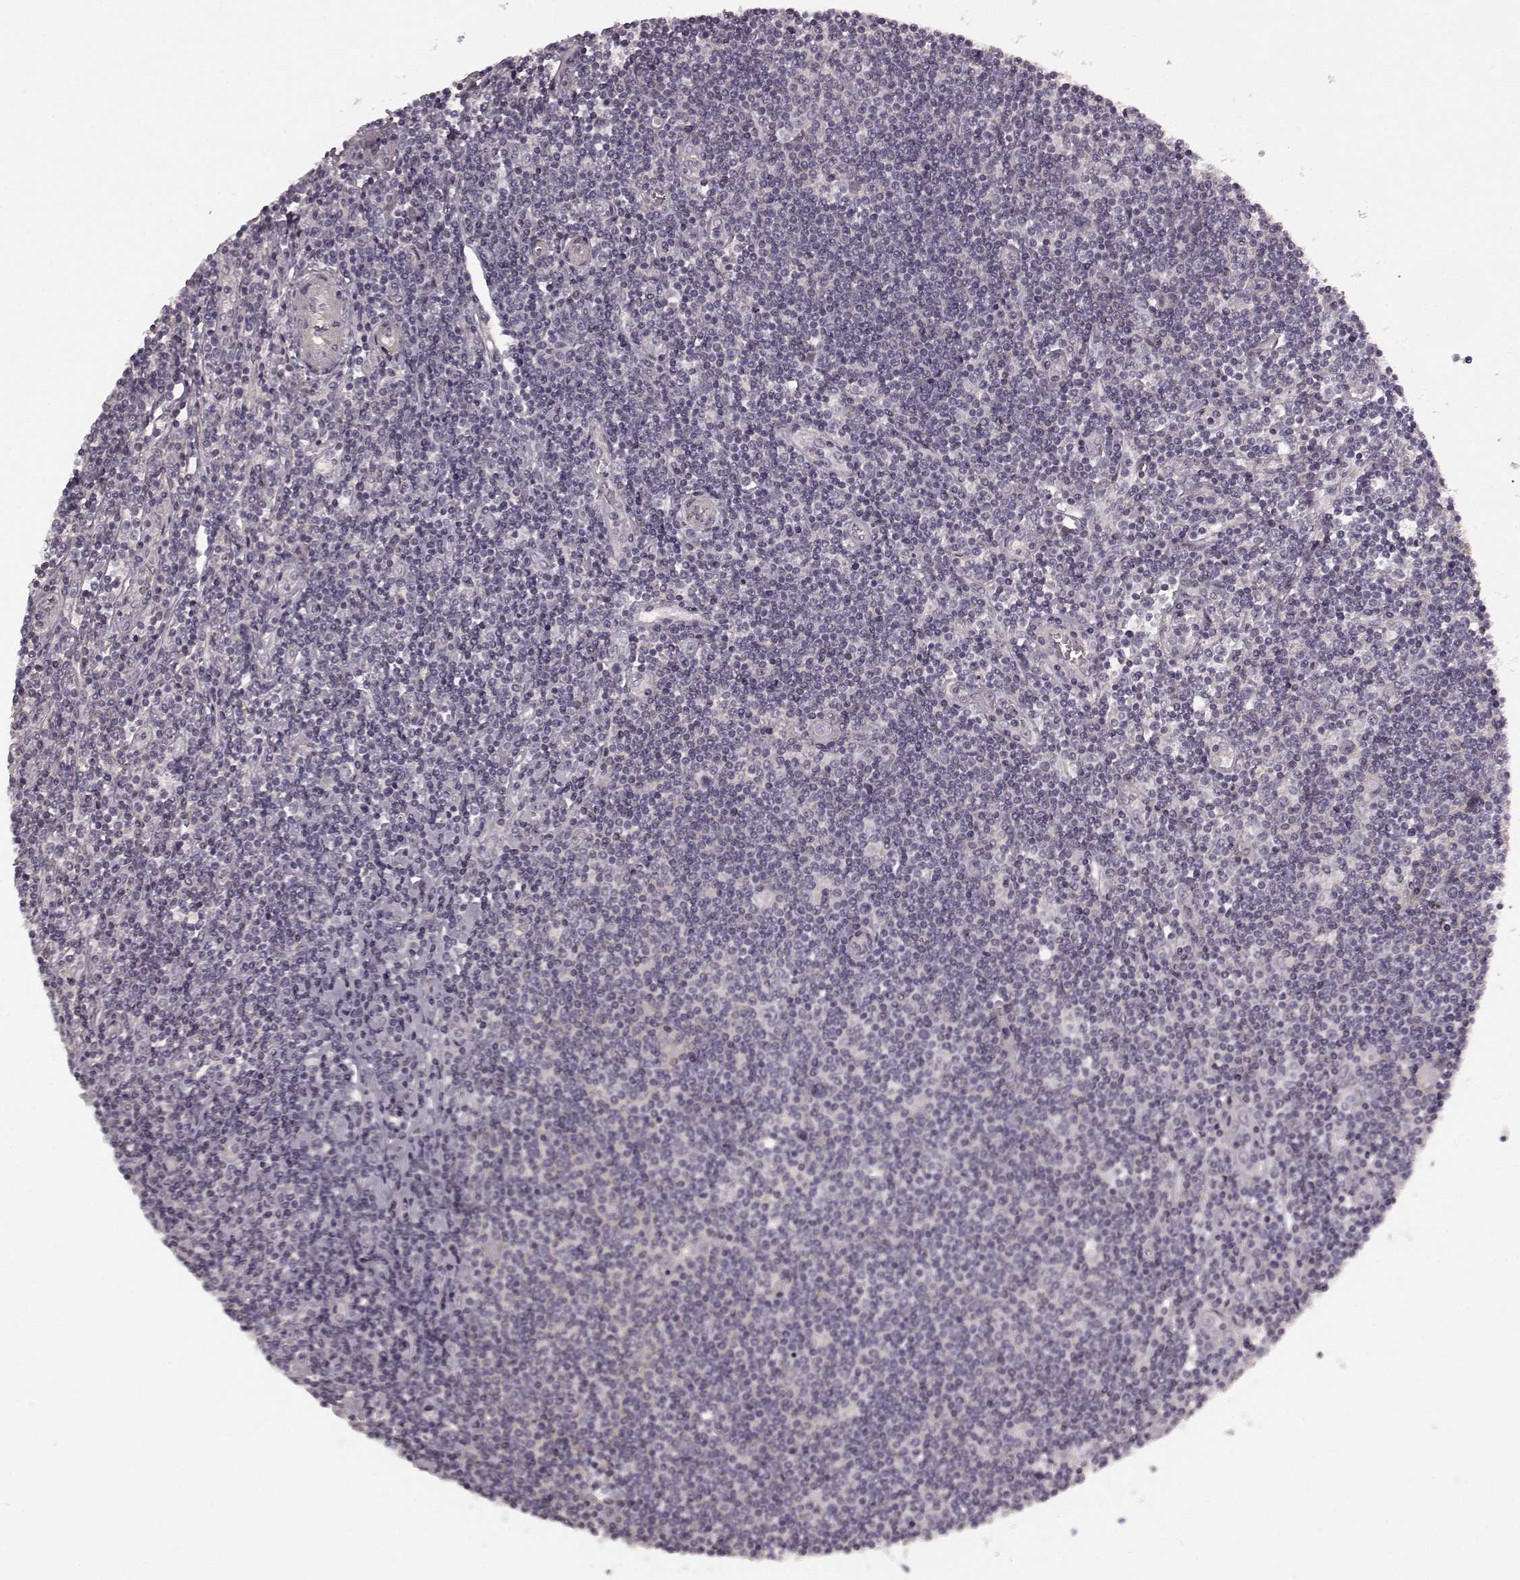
{"staining": {"intensity": "negative", "quantity": "none", "location": "none"}, "tissue": "lymphoma", "cell_type": "Tumor cells", "image_type": "cancer", "snomed": [{"axis": "morphology", "description": "Hodgkin's disease, NOS"}, {"axis": "topography", "description": "Lymph node"}], "caption": "A high-resolution photomicrograph shows IHC staining of lymphoma, which reveals no significant staining in tumor cells.", "gene": "PRKCE", "patient": {"sex": "male", "age": 40}}